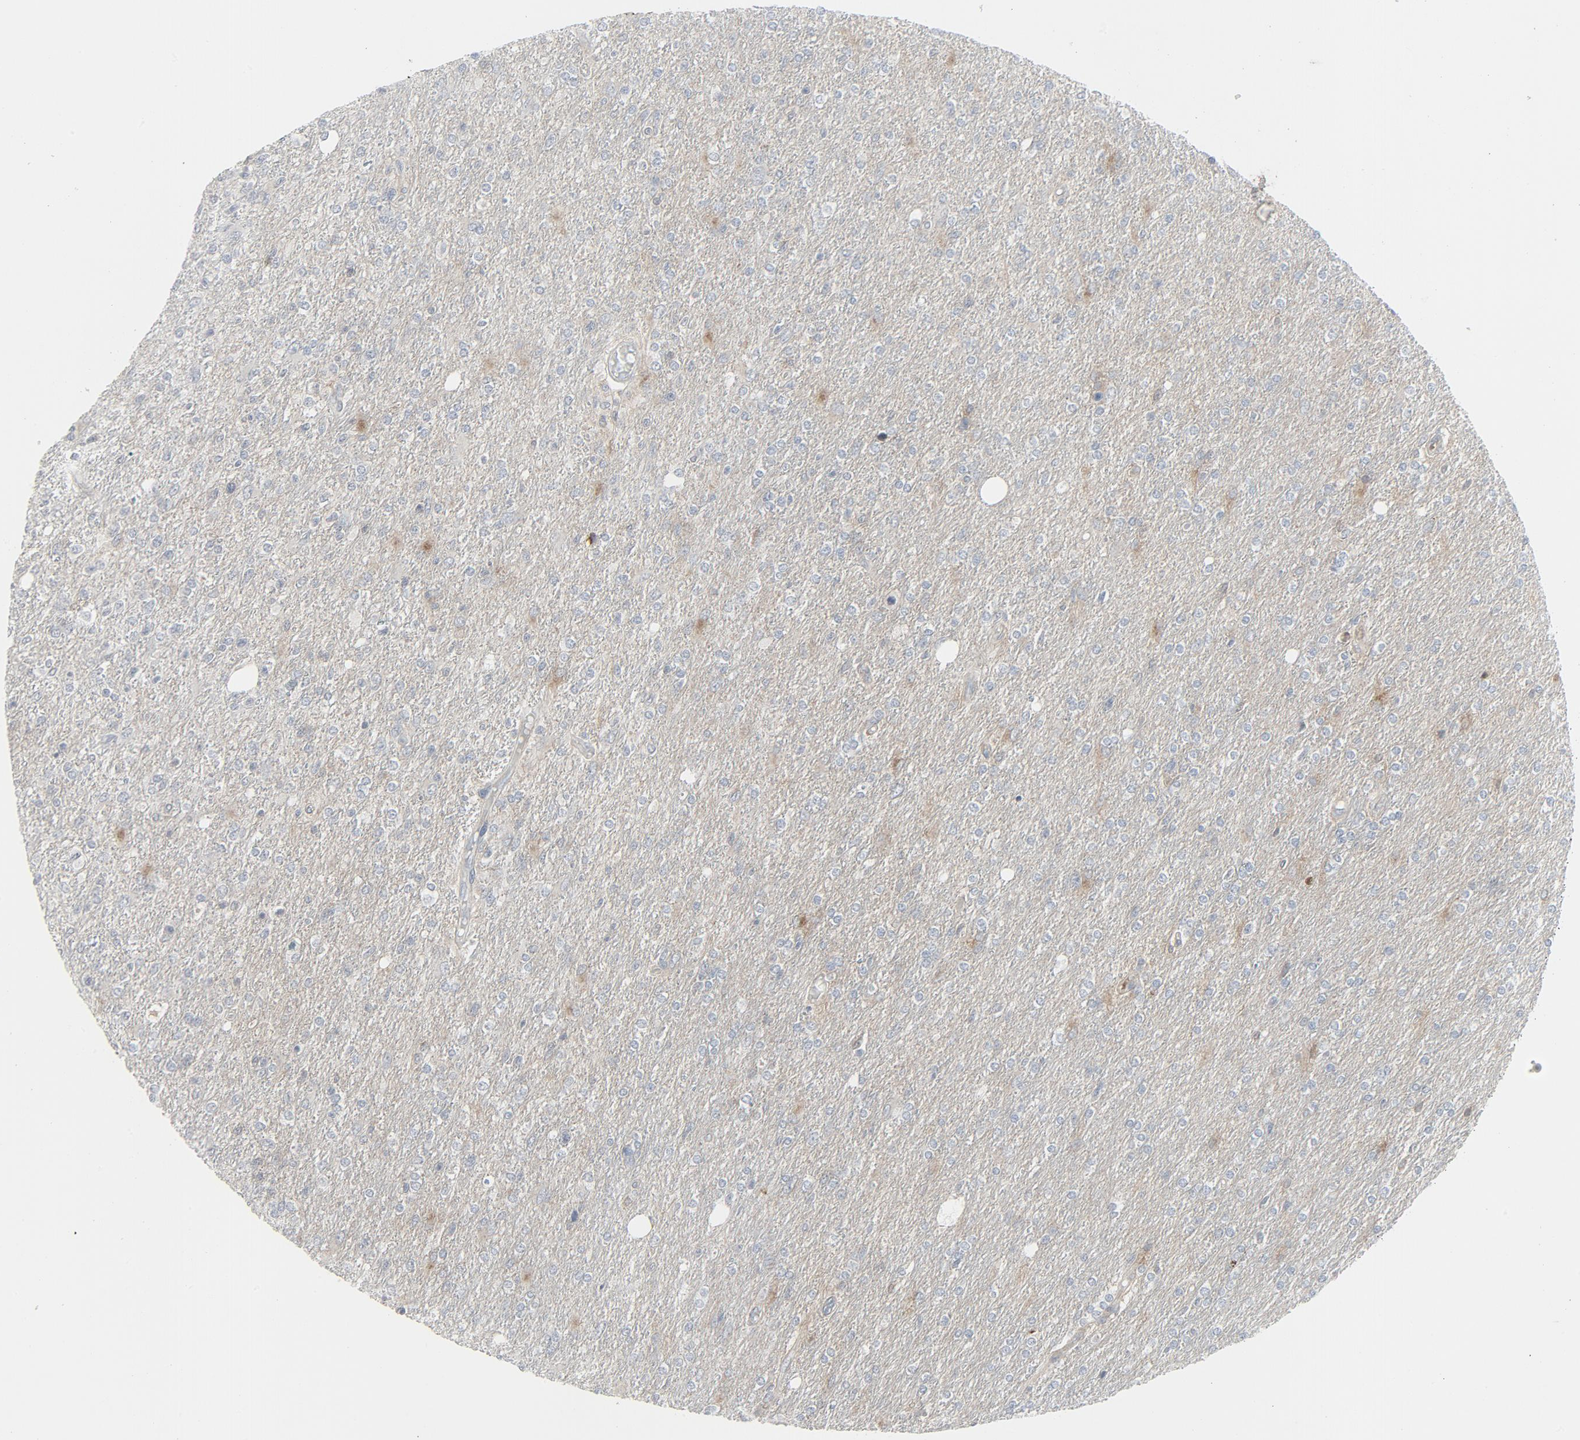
{"staining": {"intensity": "weak", "quantity": "<25%", "location": "cytoplasmic/membranous"}, "tissue": "glioma", "cell_type": "Tumor cells", "image_type": "cancer", "snomed": [{"axis": "morphology", "description": "Glioma, malignant, High grade"}, {"axis": "topography", "description": "Cerebral cortex"}], "caption": "An immunohistochemistry histopathology image of glioma is shown. There is no staining in tumor cells of glioma. (DAB immunohistochemistry (IHC) visualized using brightfield microscopy, high magnification).", "gene": "FGFR3", "patient": {"sex": "male", "age": 76}}